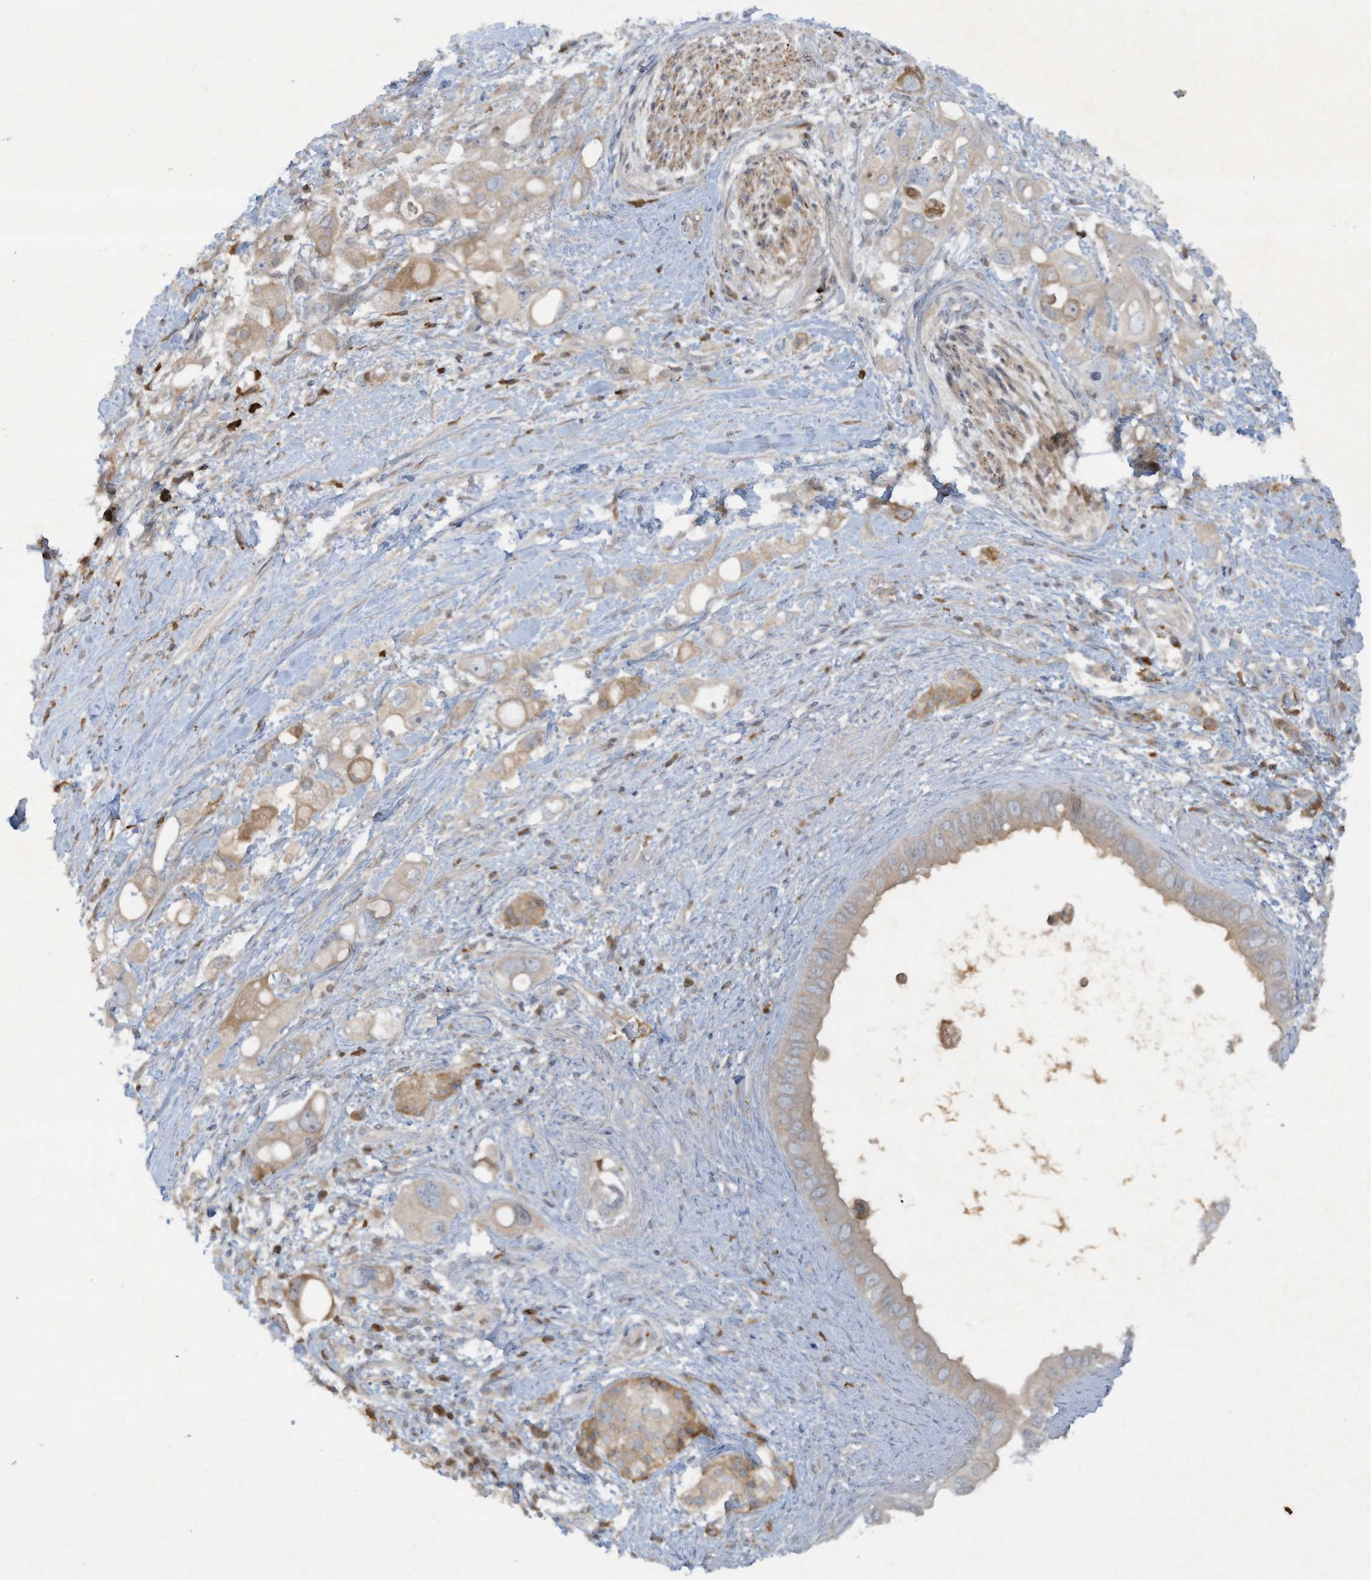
{"staining": {"intensity": "moderate", "quantity": ">75%", "location": "cytoplasmic/membranous"}, "tissue": "pancreatic cancer", "cell_type": "Tumor cells", "image_type": "cancer", "snomed": [{"axis": "morphology", "description": "Adenocarcinoma, NOS"}, {"axis": "topography", "description": "Pancreas"}], "caption": "Protein expression analysis of pancreatic adenocarcinoma shows moderate cytoplasmic/membranous expression in about >75% of tumor cells.", "gene": "FETUB", "patient": {"sex": "female", "age": 56}}